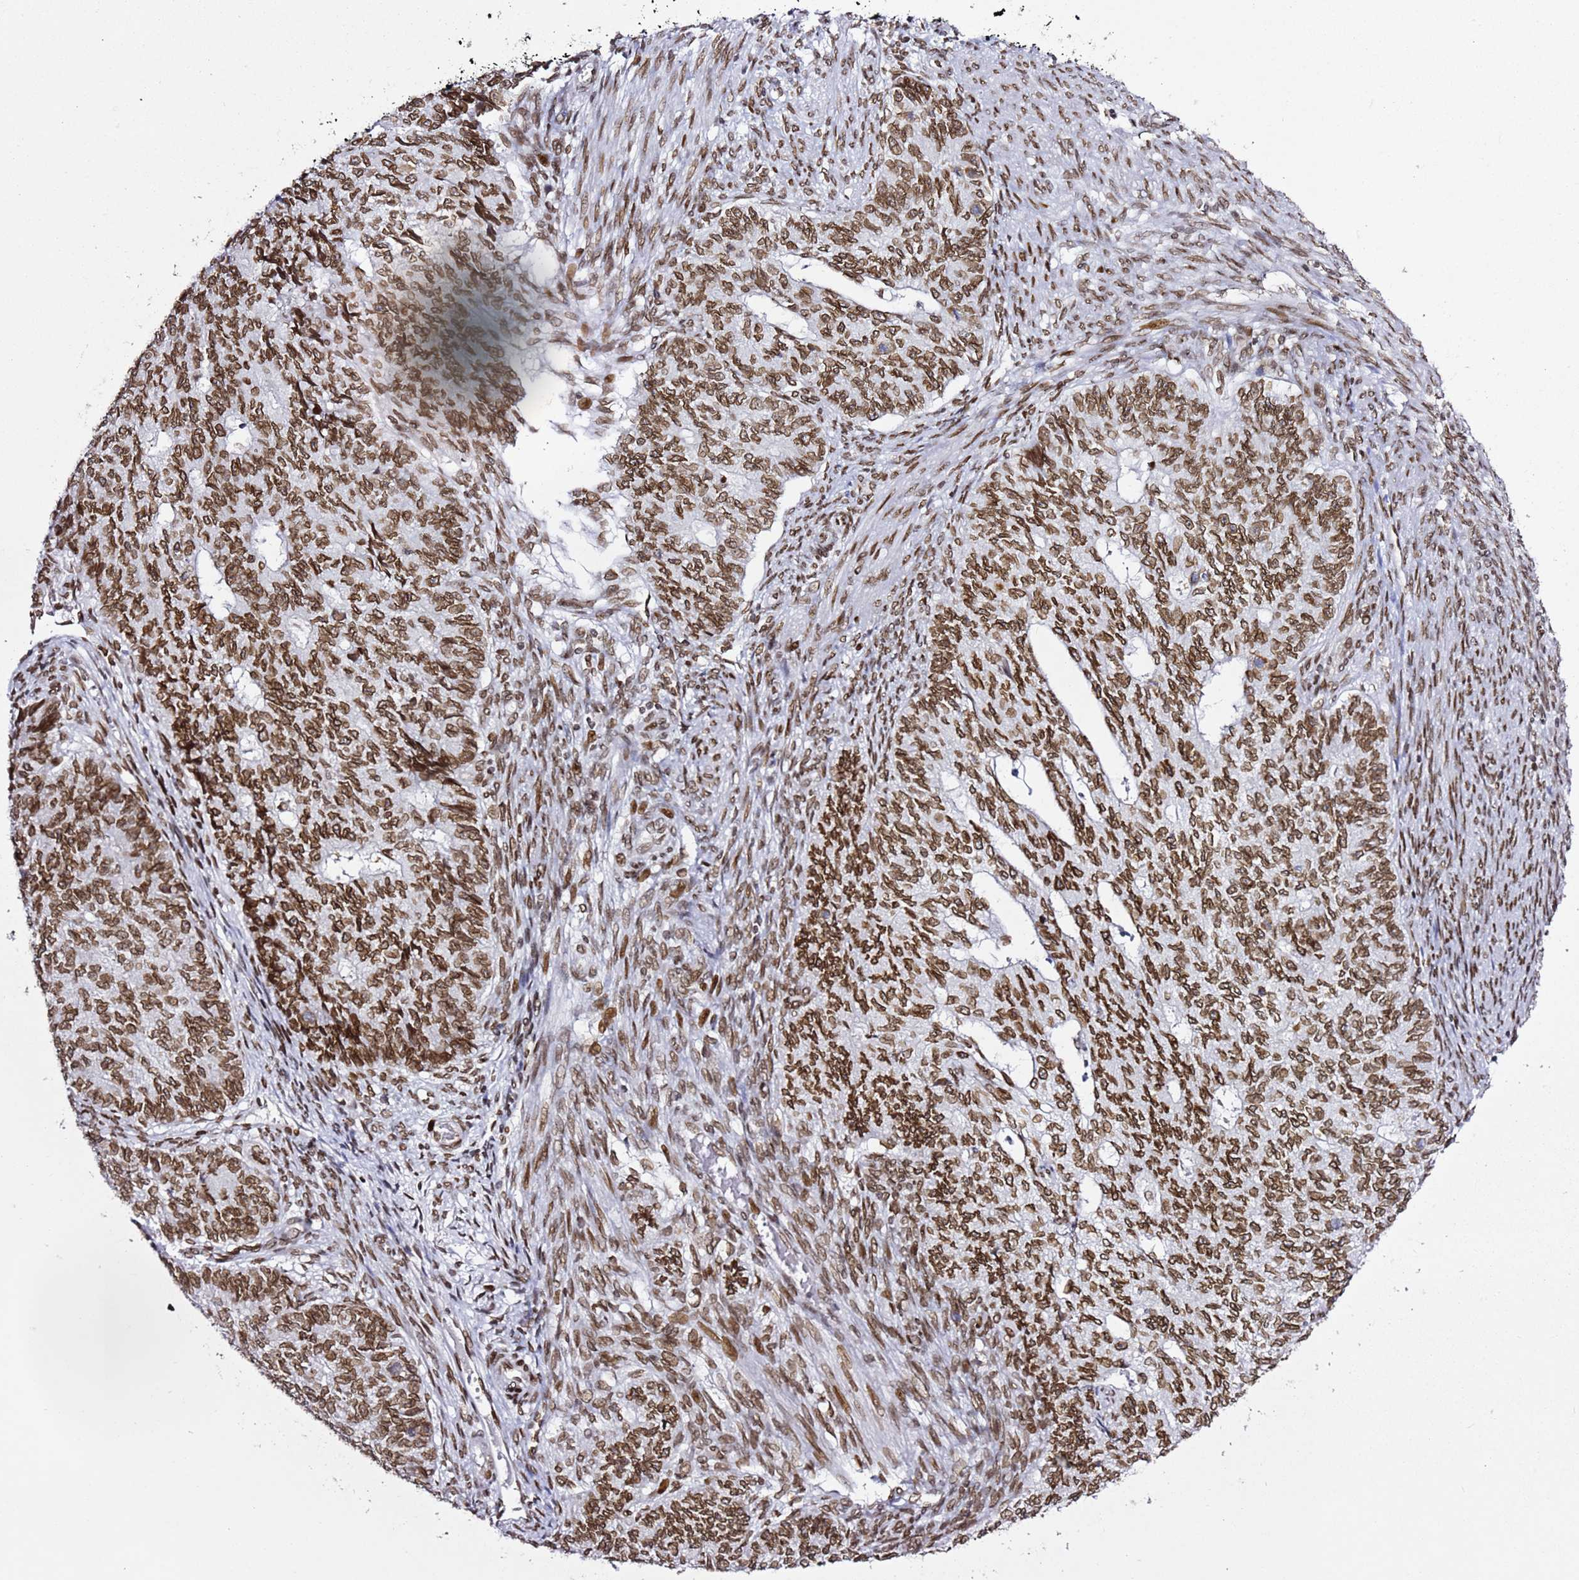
{"staining": {"intensity": "moderate", "quantity": ">75%", "location": "nuclear"}, "tissue": "endometrial cancer", "cell_type": "Tumor cells", "image_type": "cancer", "snomed": [{"axis": "morphology", "description": "Adenocarcinoma, NOS"}, {"axis": "topography", "description": "Endometrium"}], "caption": "The immunohistochemical stain highlights moderate nuclear staining in tumor cells of adenocarcinoma (endometrial) tissue.", "gene": "POU6F1", "patient": {"sex": "female", "age": 32}}